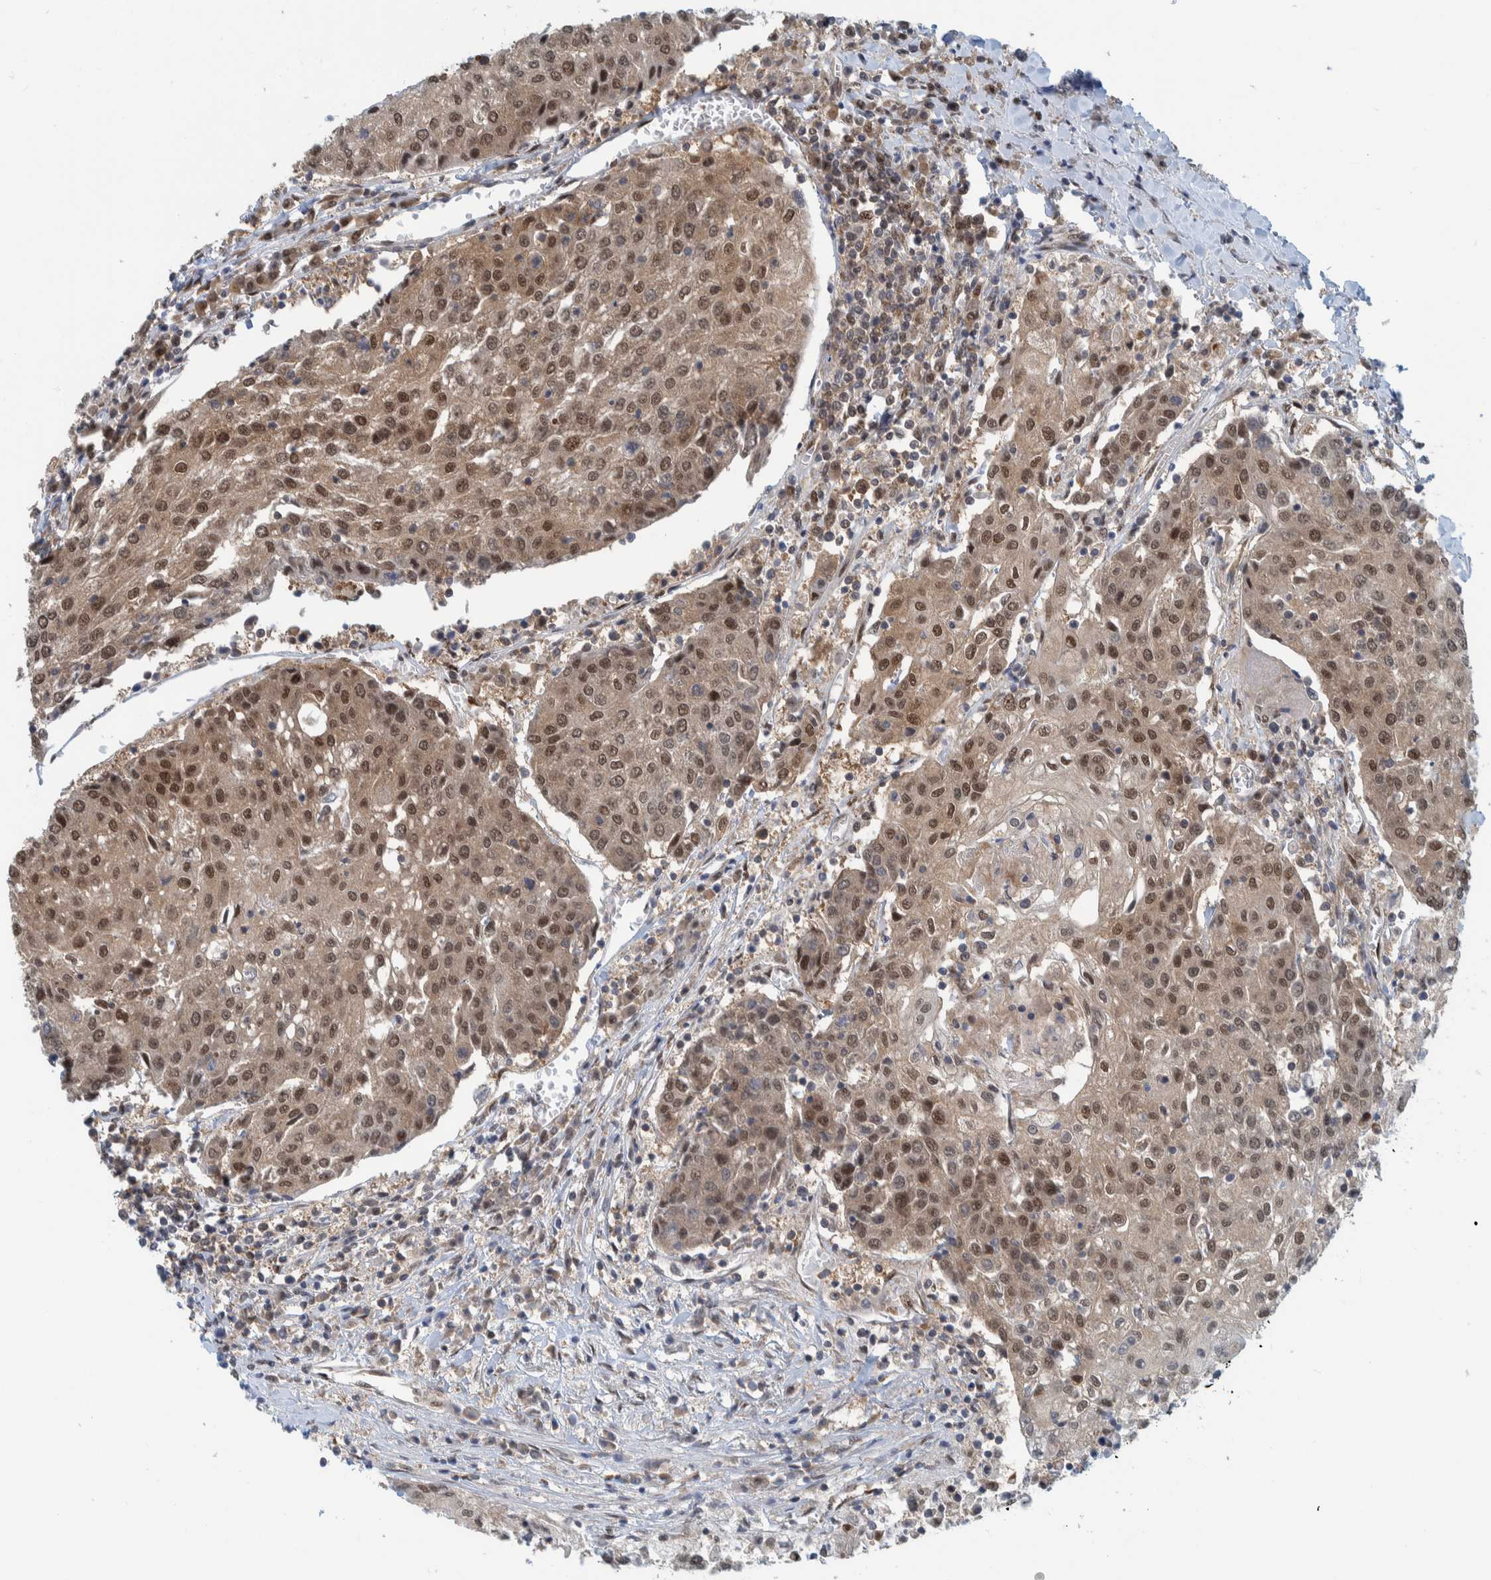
{"staining": {"intensity": "moderate", "quantity": ">75%", "location": "nuclear"}, "tissue": "urothelial cancer", "cell_type": "Tumor cells", "image_type": "cancer", "snomed": [{"axis": "morphology", "description": "Urothelial carcinoma, High grade"}, {"axis": "topography", "description": "Urinary bladder"}], "caption": "Urothelial carcinoma (high-grade) tissue displays moderate nuclear positivity in about >75% of tumor cells", "gene": "COPS3", "patient": {"sex": "female", "age": 85}}